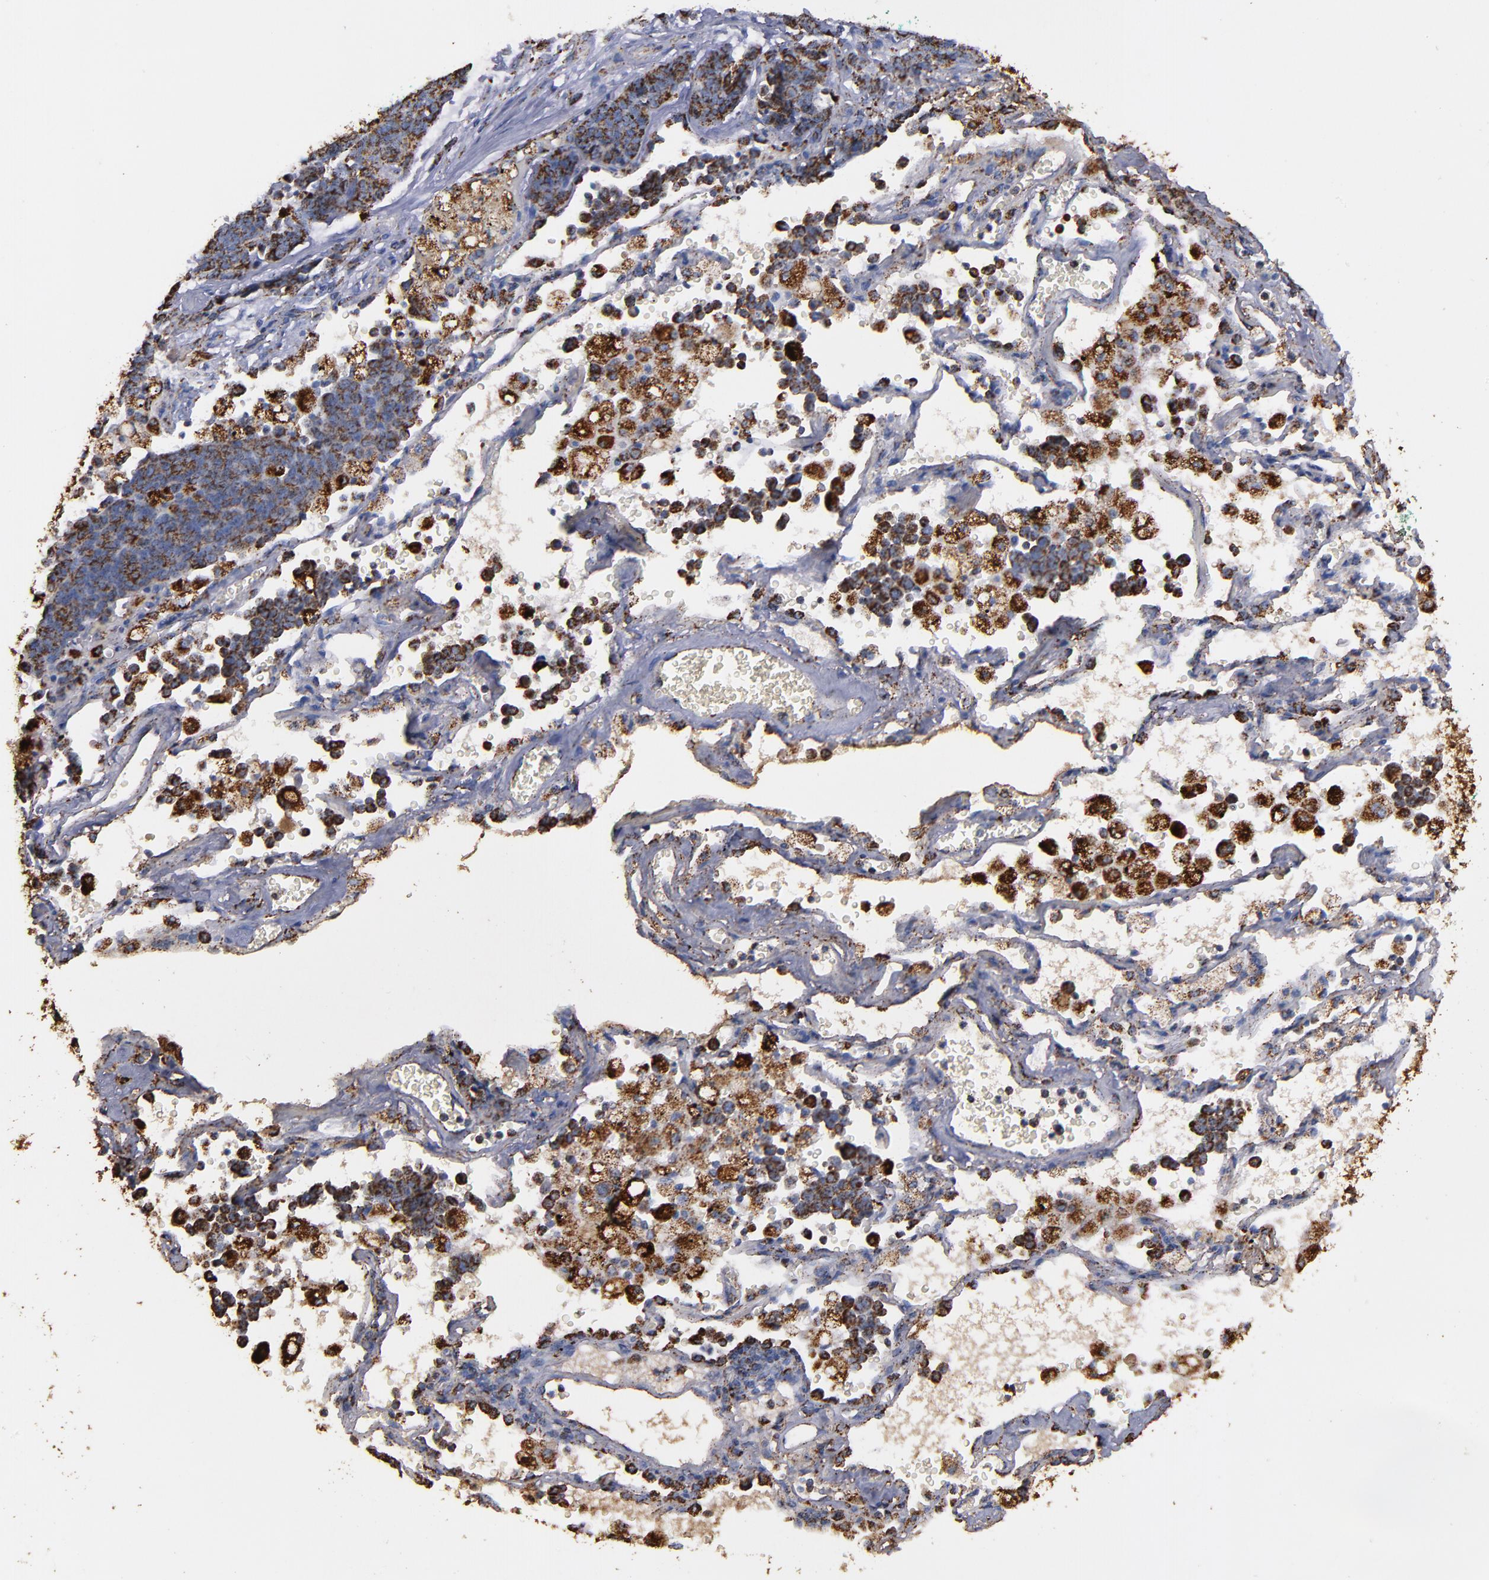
{"staining": {"intensity": "moderate", "quantity": ">75%", "location": "cytoplasmic/membranous"}, "tissue": "lung cancer", "cell_type": "Tumor cells", "image_type": "cancer", "snomed": [{"axis": "morphology", "description": "Neoplasm, malignant, NOS"}, {"axis": "topography", "description": "Lung"}], "caption": "This histopathology image demonstrates lung neoplasm (malignant) stained with immunohistochemistry to label a protein in brown. The cytoplasmic/membranous of tumor cells show moderate positivity for the protein. Nuclei are counter-stained blue.", "gene": "SOD2", "patient": {"sex": "female", "age": 58}}